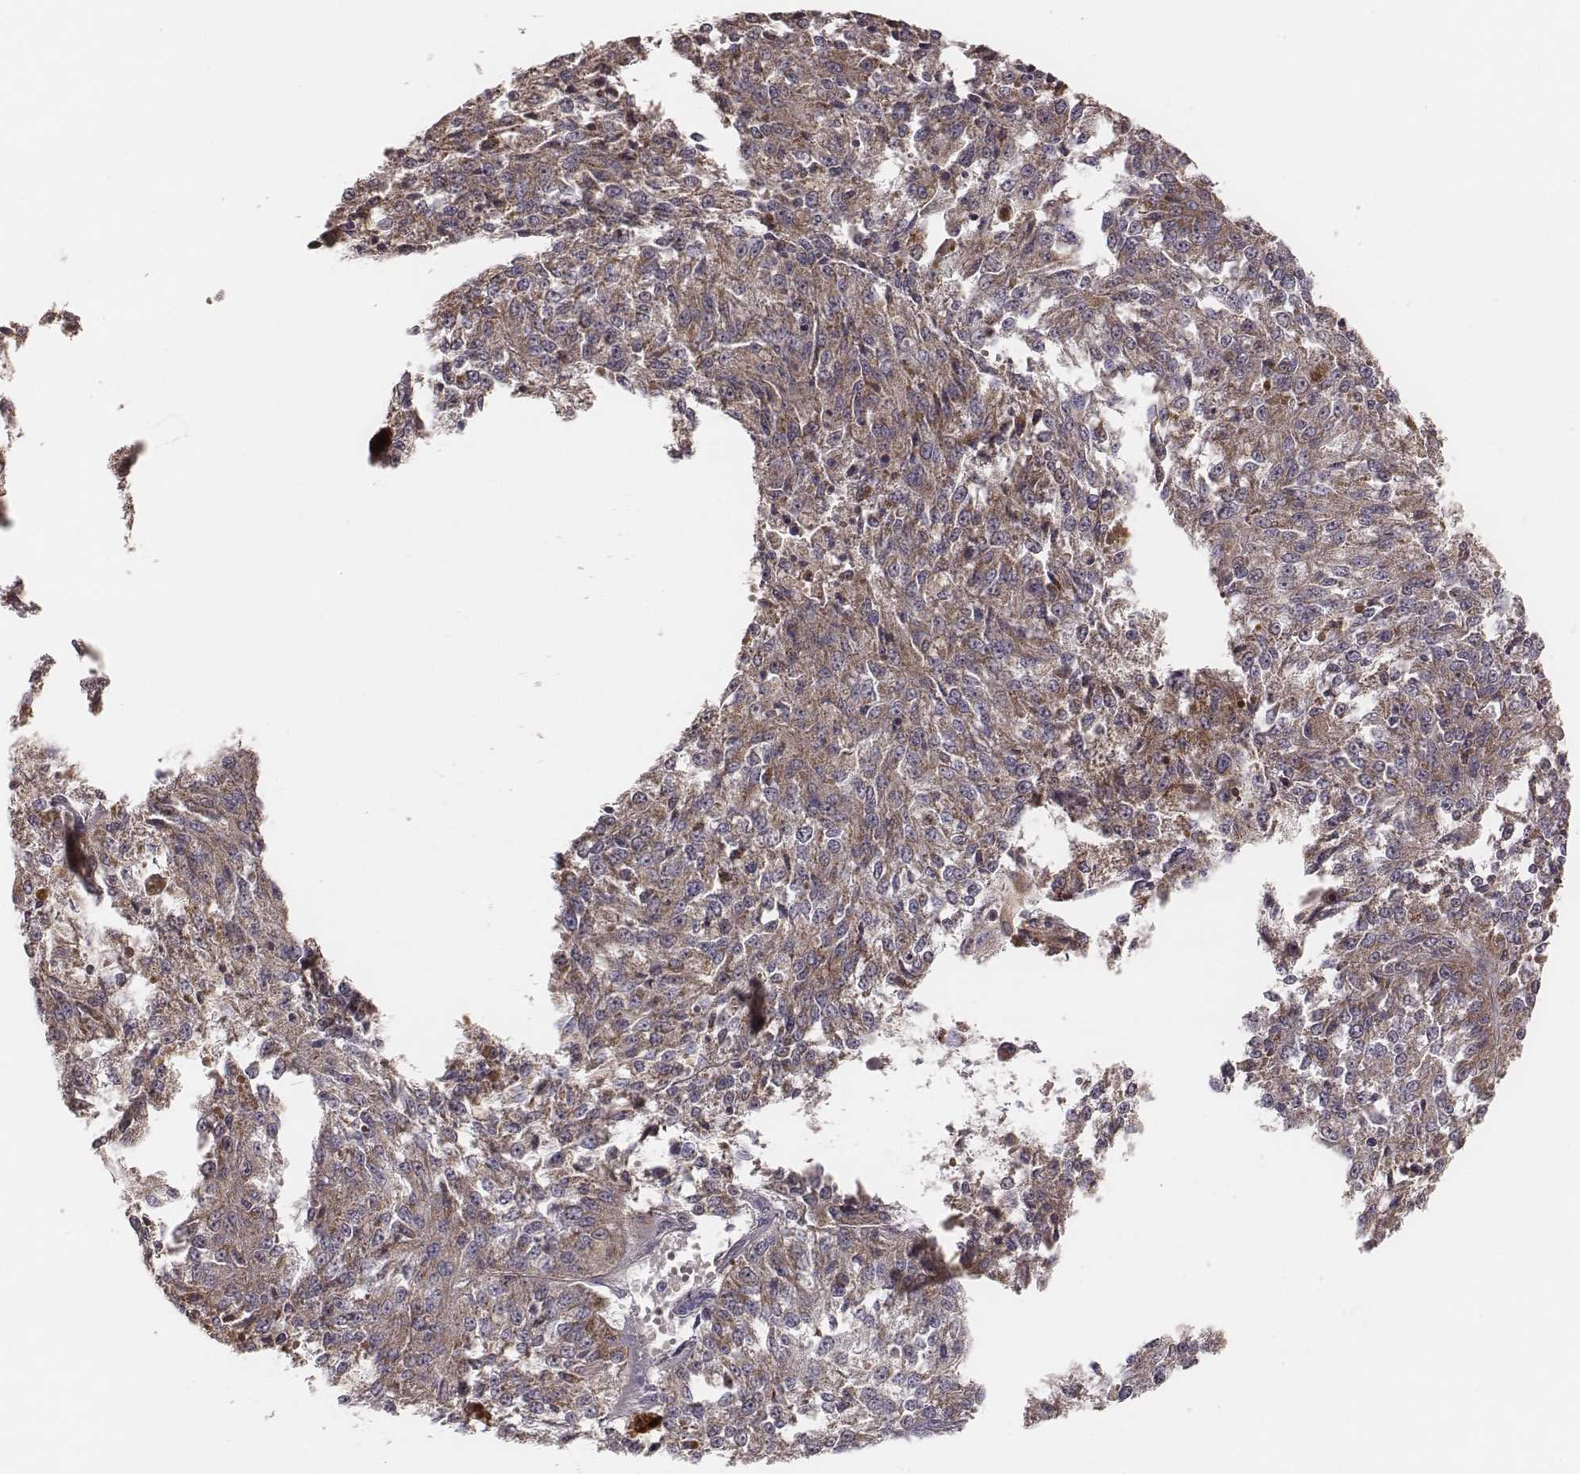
{"staining": {"intensity": "moderate", "quantity": "25%-75%", "location": "cytoplasmic/membranous"}, "tissue": "melanoma", "cell_type": "Tumor cells", "image_type": "cancer", "snomed": [{"axis": "morphology", "description": "Malignant melanoma, Metastatic site"}, {"axis": "topography", "description": "Lymph node"}], "caption": "A brown stain highlights moderate cytoplasmic/membranous expression of a protein in human melanoma tumor cells. Ihc stains the protein in brown and the nuclei are stained blue.", "gene": "MRPS27", "patient": {"sex": "female", "age": 64}}